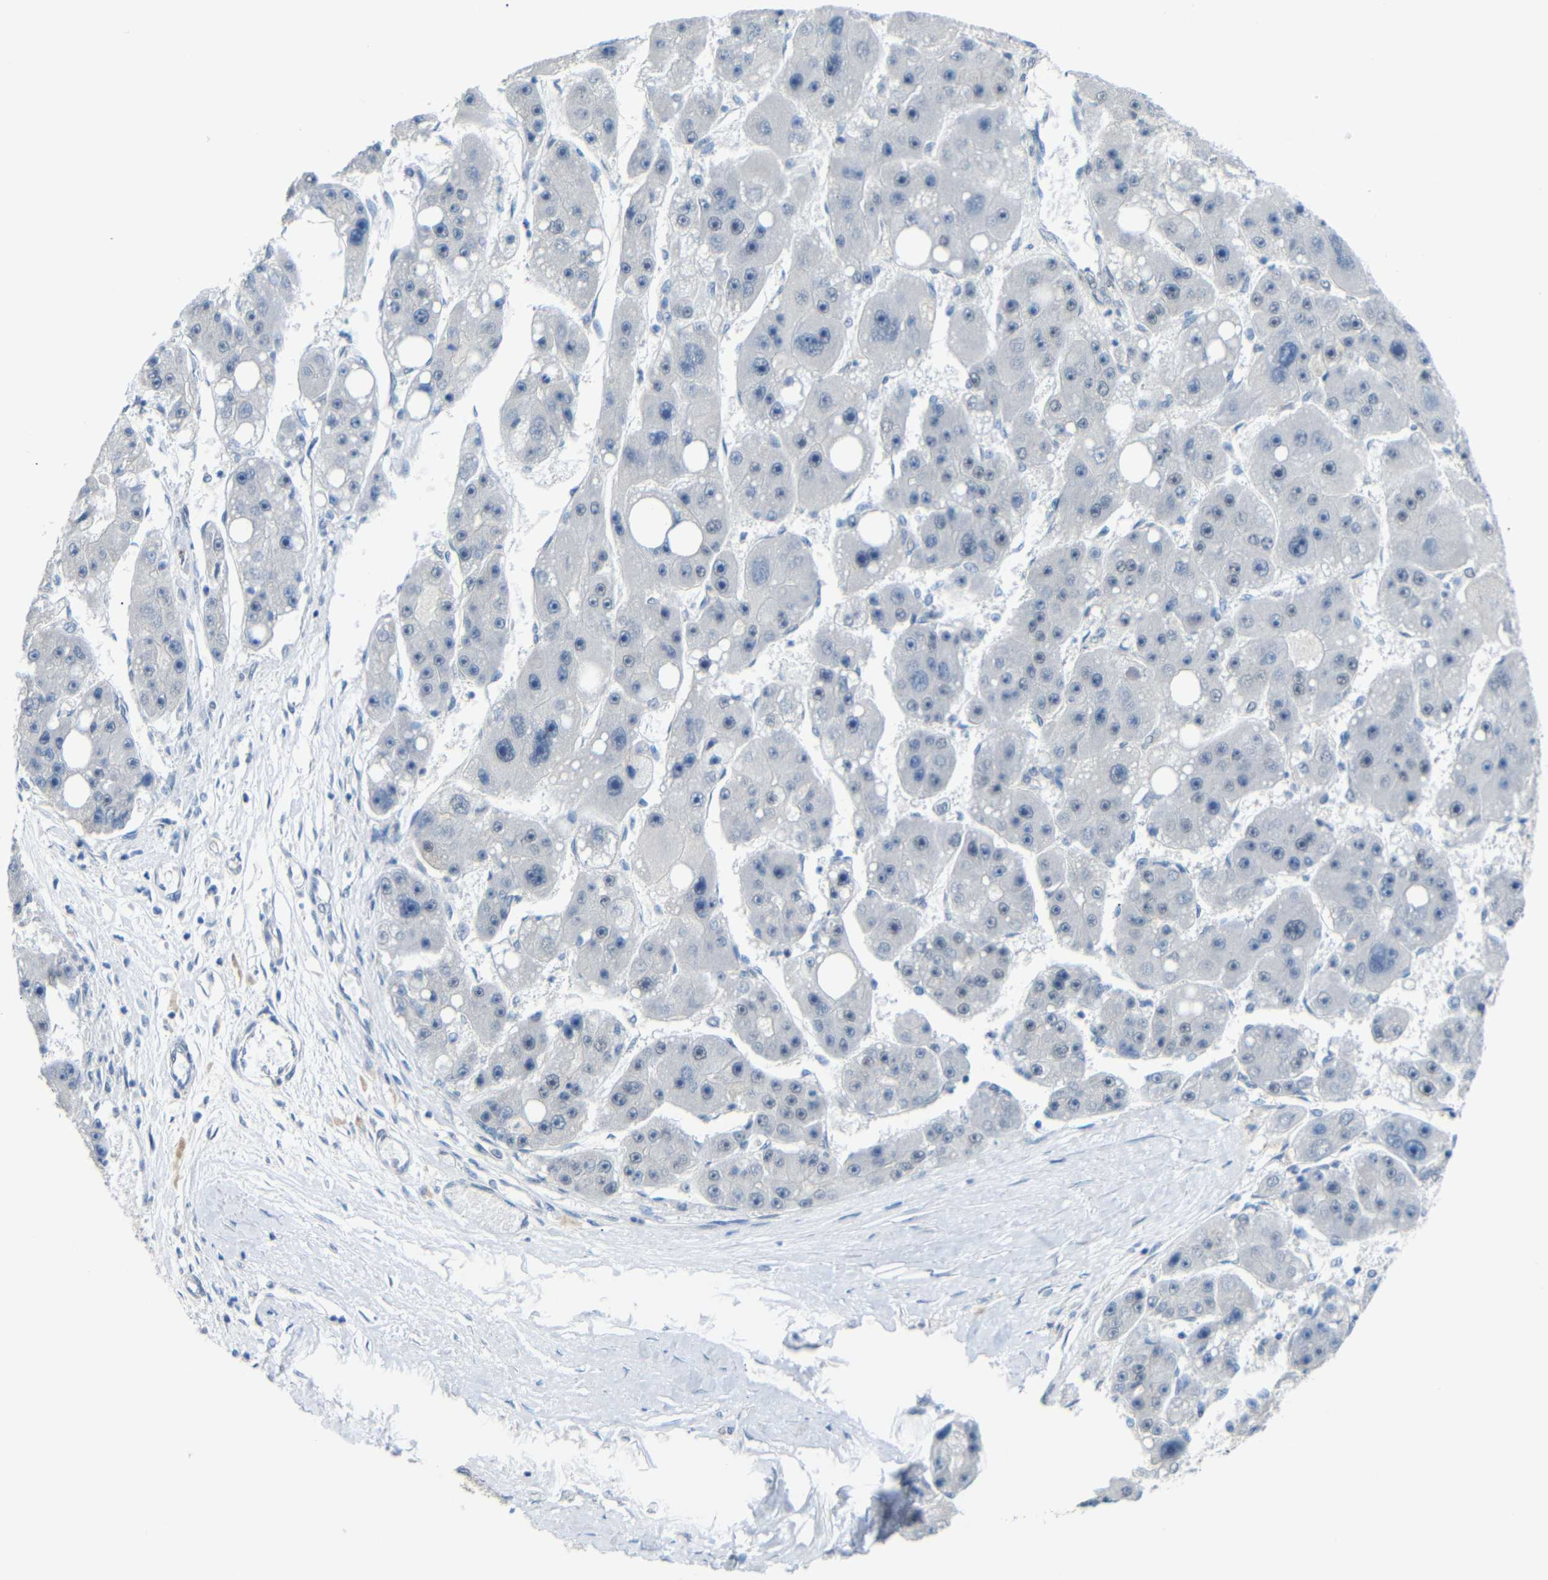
{"staining": {"intensity": "negative", "quantity": "none", "location": "none"}, "tissue": "liver cancer", "cell_type": "Tumor cells", "image_type": "cancer", "snomed": [{"axis": "morphology", "description": "Carcinoma, Hepatocellular, NOS"}, {"axis": "topography", "description": "Liver"}], "caption": "Immunohistochemistry (IHC) of human hepatocellular carcinoma (liver) exhibits no positivity in tumor cells.", "gene": "GPR158", "patient": {"sex": "female", "age": 61}}